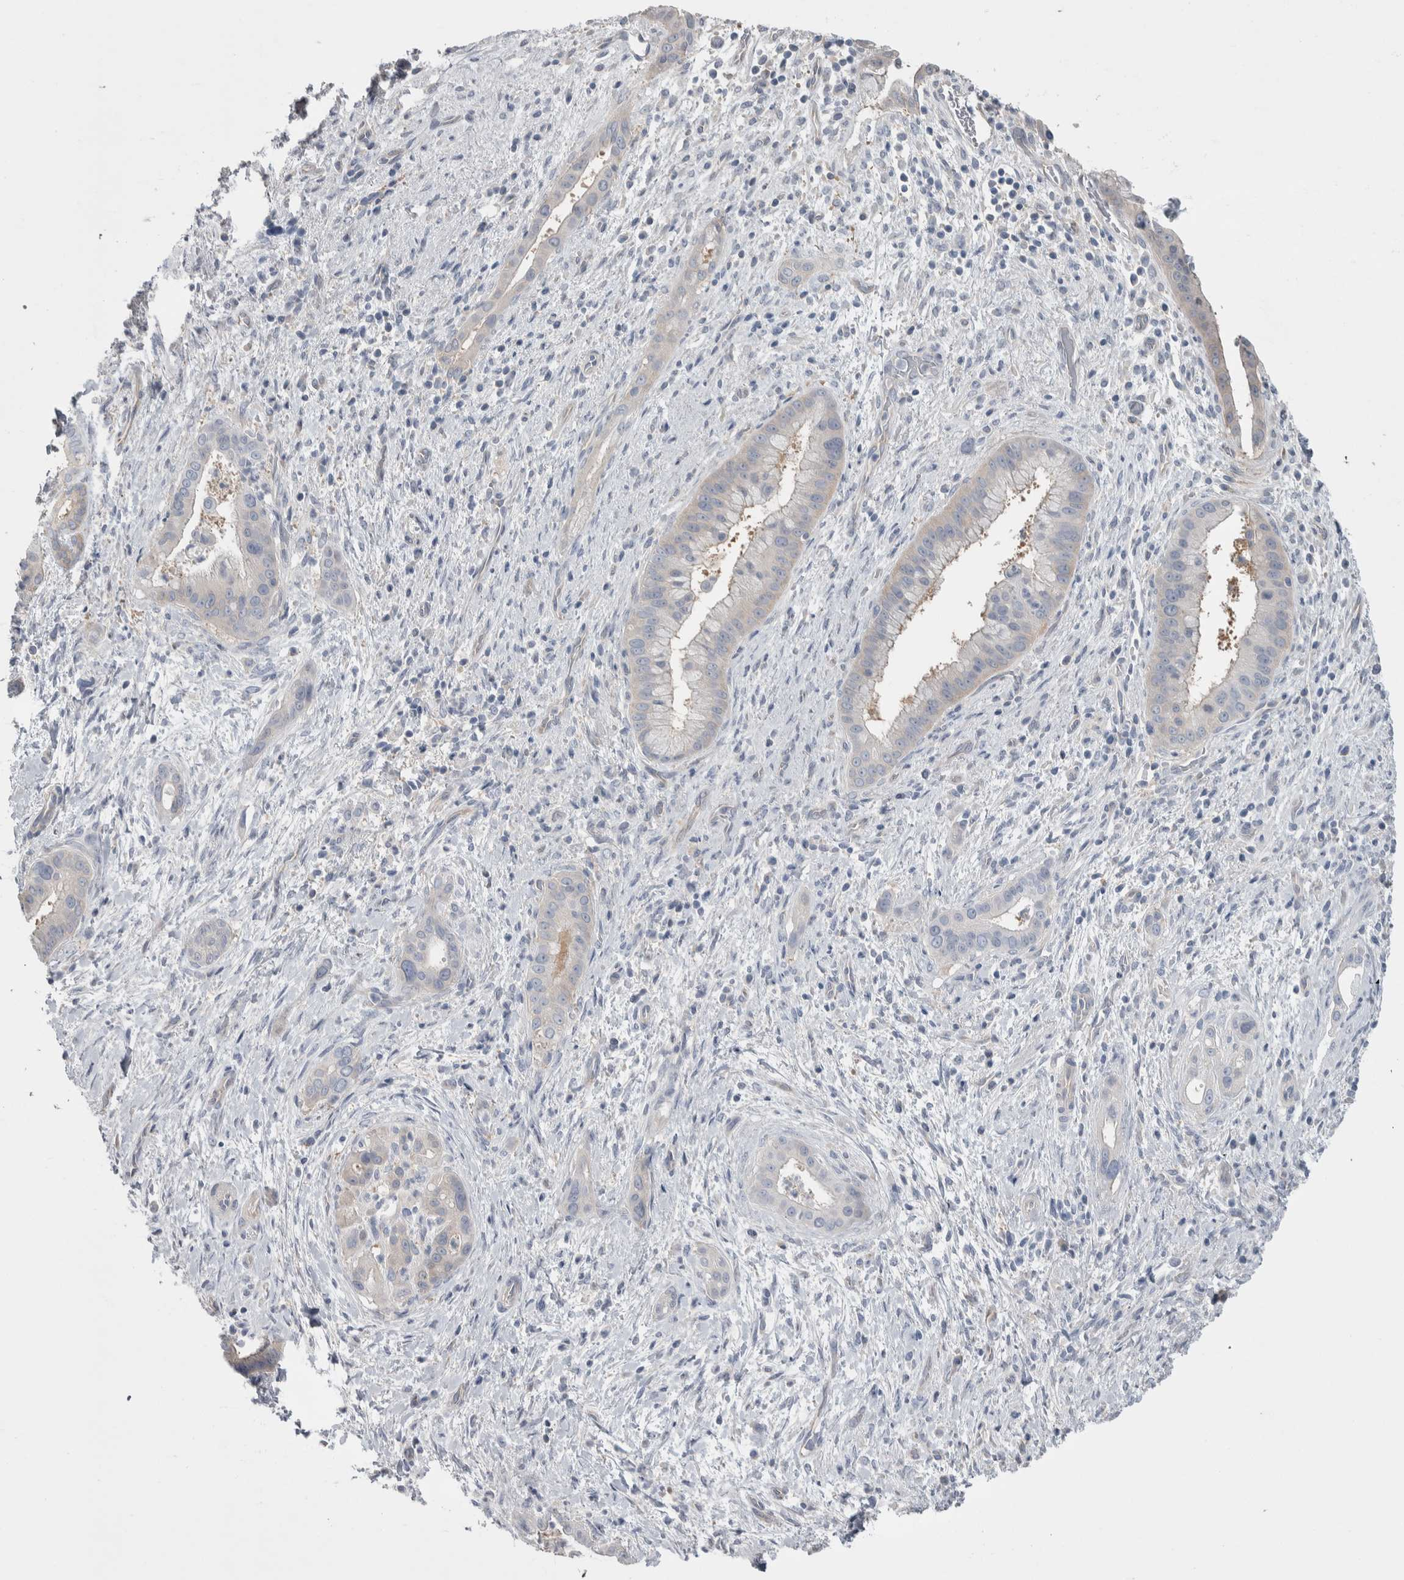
{"staining": {"intensity": "negative", "quantity": "none", "location": "none"}, "tissue": "liver cancer", "cell_type": "Tumor cells", "image_type": "cancer", "snomed": [{"axis": "morphology", "description": "Cholangiocarcinoma"}, {"axis": "topography", "description": "Liver"}], "caption": "Protein analysis of cholangiocarcinoma (liver) reveals no significant staining in tumor cells.", "gene": "GPHN", "patient": {"sex": "female", "age": 54}}